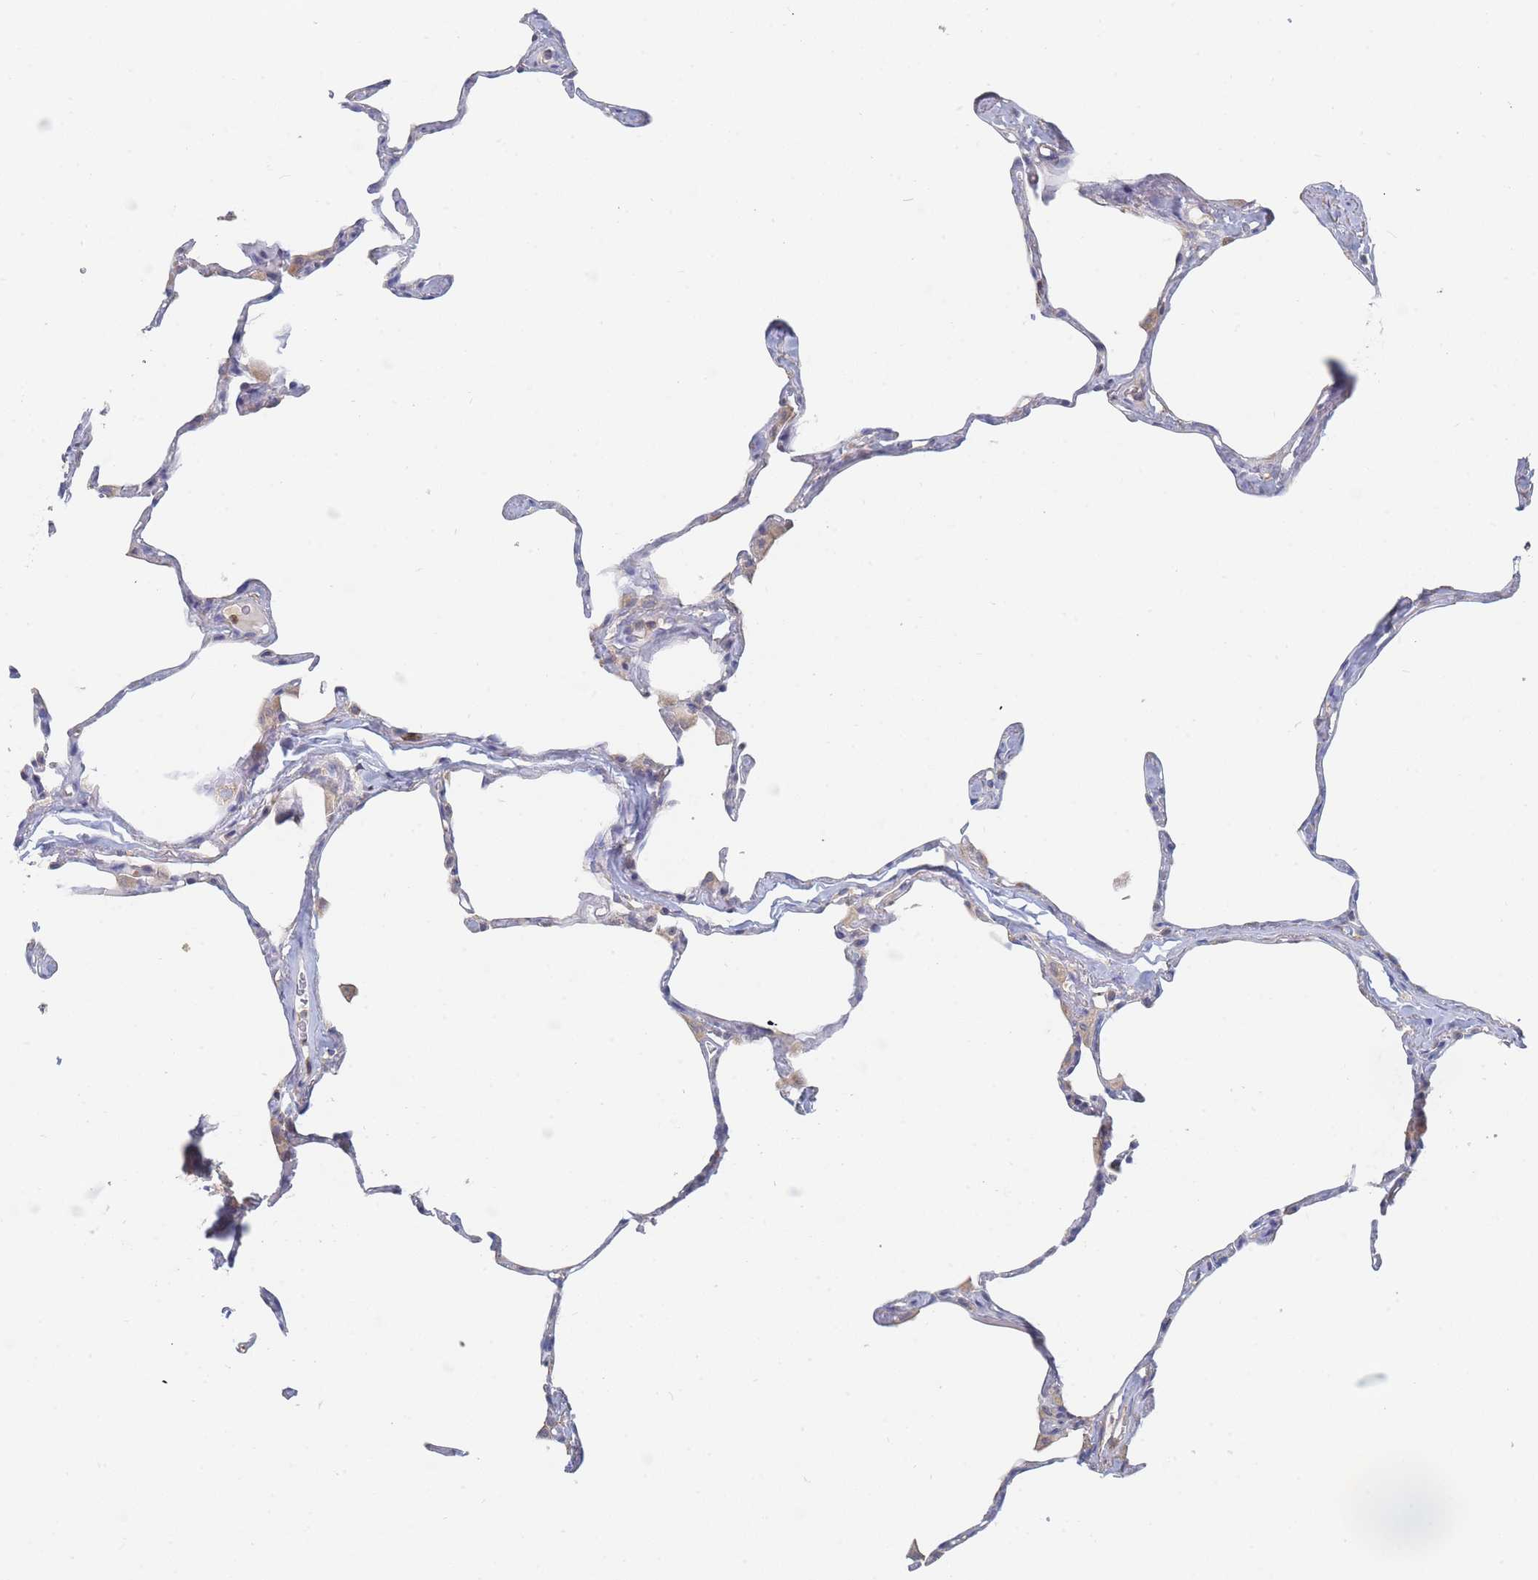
{"staining": {"intensity": "weak", "quantity": "<25%", "location": "cytoplasmic/membranous"}, "tissue": "lung", "cell_type": "Alveolar cells", "image_type": "normal", "snomed": [{"axis": "morphology", "description": "Normal tissue, NOS"}, {"axis": "topography", "description": "Lung"}], "caption": "Alveolar cells are negative for protein expression in benign human lung. (Stains: DAB immunohistochemistry (IHC) with hematoxylin counter stain, Microscopy: brightfield microscopy at high magnification).", "gene": "PPP6C", "patient": {"sex": "male", "age": 65}}